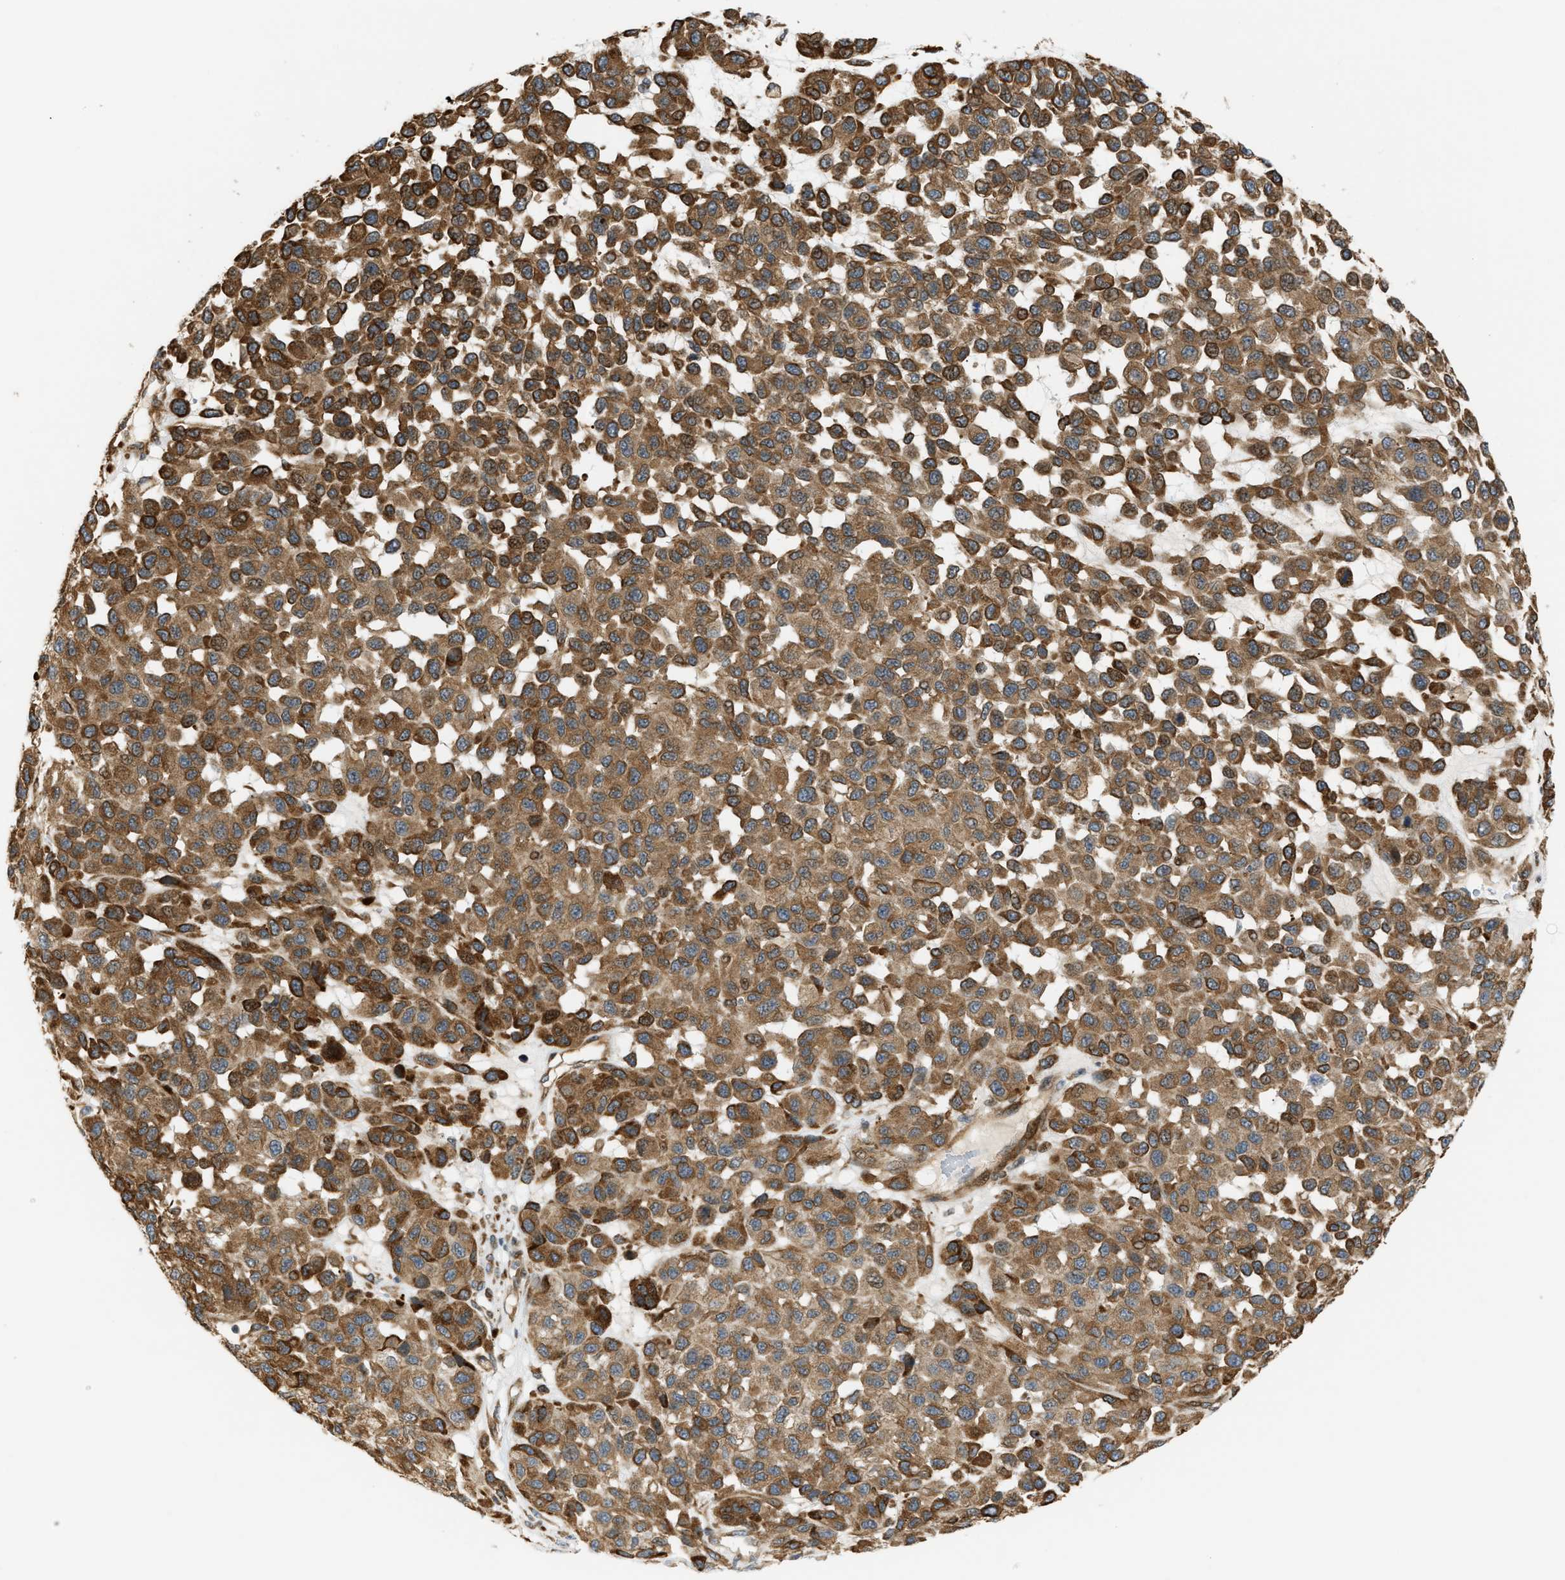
{"staining": {"intensity": "strong", "quantity": ">75%", "location": "cytoplasmic/membranous"}, "tissue": "melanoma", "cell_type": "Tumor cells", "image_type": "cancer", "snomed": [{"axis": "morphology", "description": "Malignant melanoma, NOS"}, {"axis": "topography", "description": "Skin"}], "caption": "Immunohistochemical staining of malignant melanoma shows high levels of strong cytoplasmic/membranous protein staining in approximately >75% of tumor cells. The staining was performed using DAB (3,3'-diaminobenzidine) to visualize the protein expression in brown, while the nuclei were stained in blue with hematoxylin (Magnification: 20x).", "gene": "PLCG2", "patient": {"sex": "male", "age": 62}}